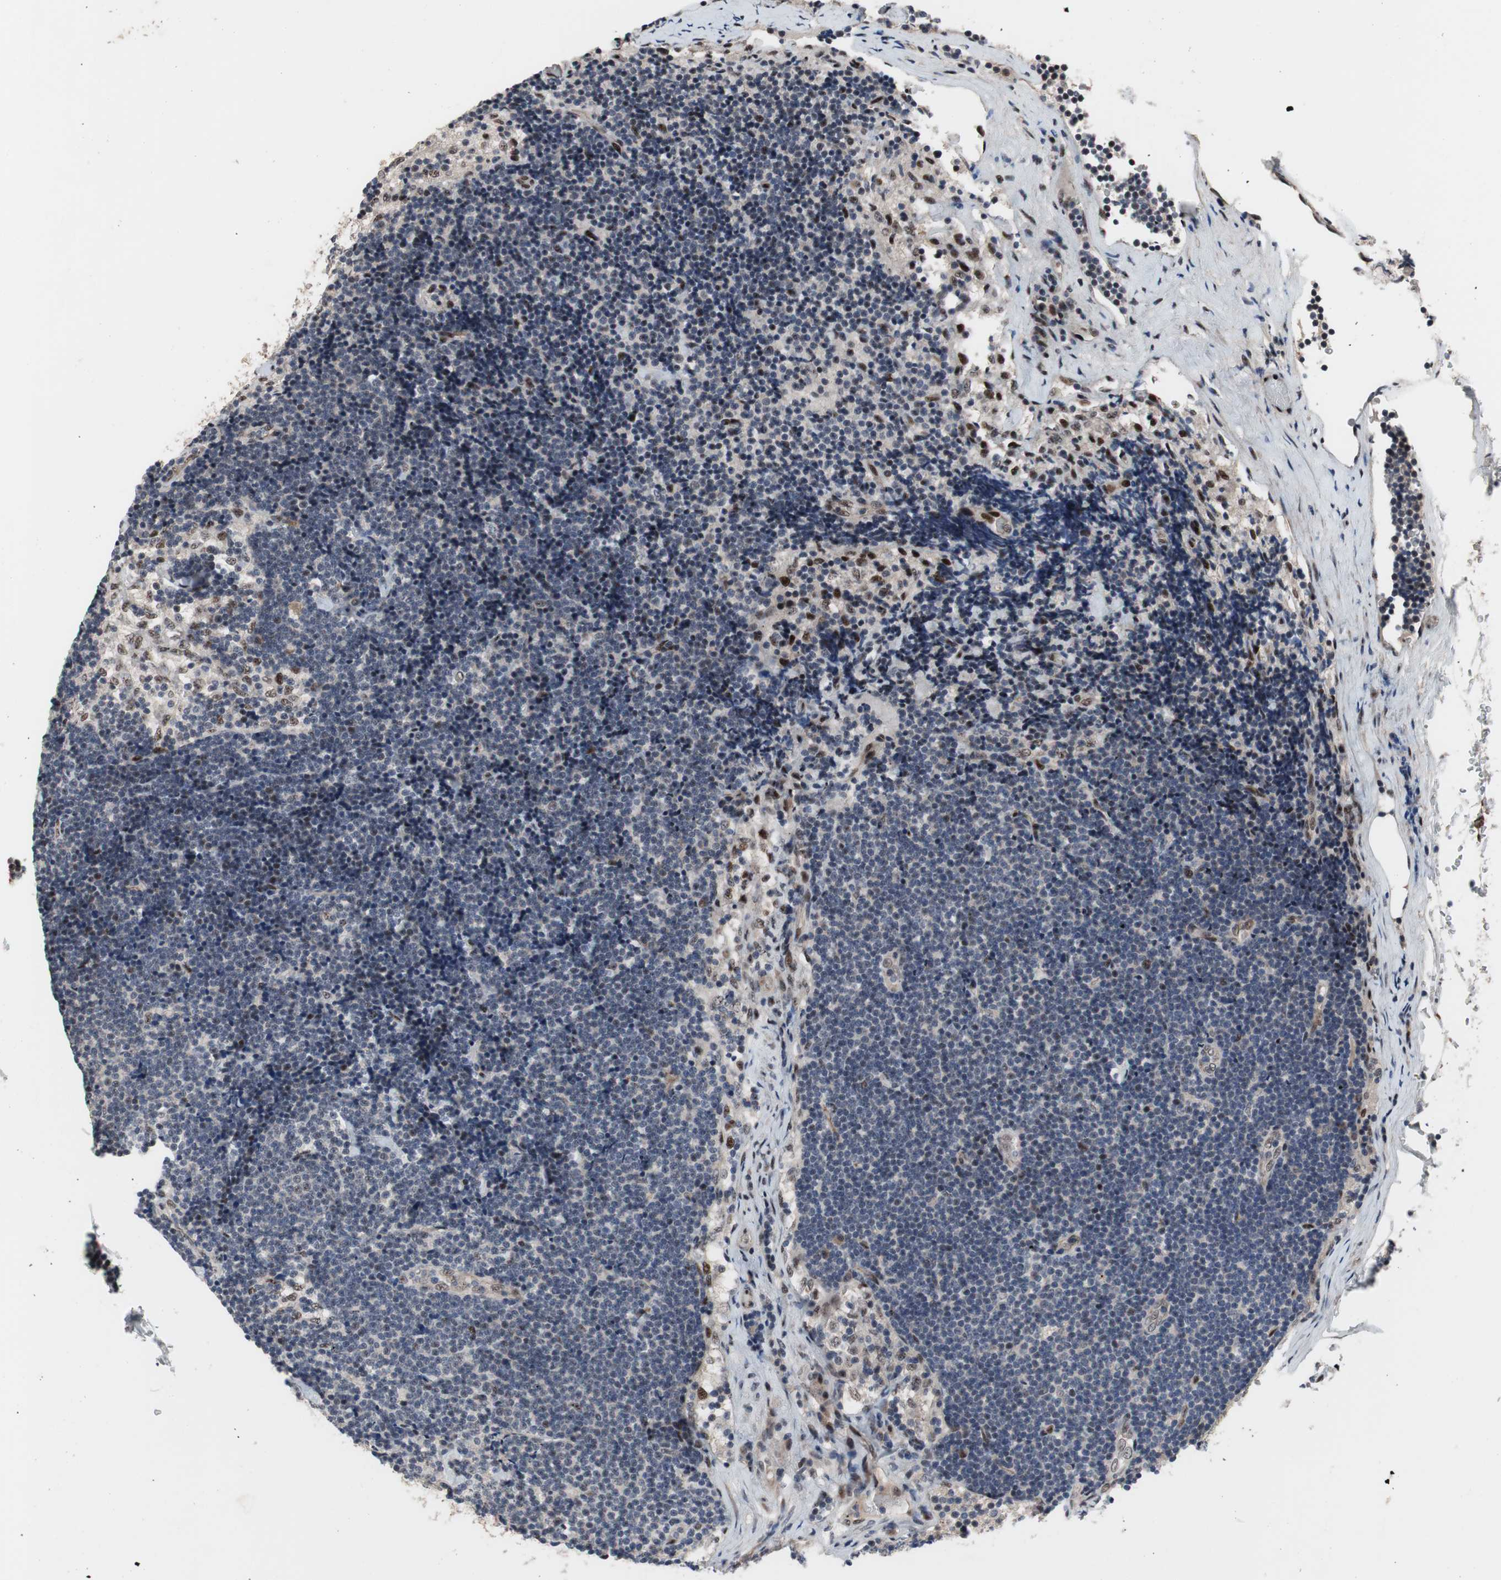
{"staining": {"intensity": "negative", "quantity": "none", "location": "none"}, "tissue": "lymph node", "cell_type": "Germinal center cells", "image_type": "normal", "snomed": [{"axis": "morphology", "description": "Normal tissue, NOS"}, {"axis": "topography", "description": "Lymph node"}], "caption": "A high-resolution photomicrograph shows IHC staining of normal lymph node, which reveals no significant staining in germinal center cells.", "gene": "PINX1", "patient": {"sex": "male", "age": 63}}